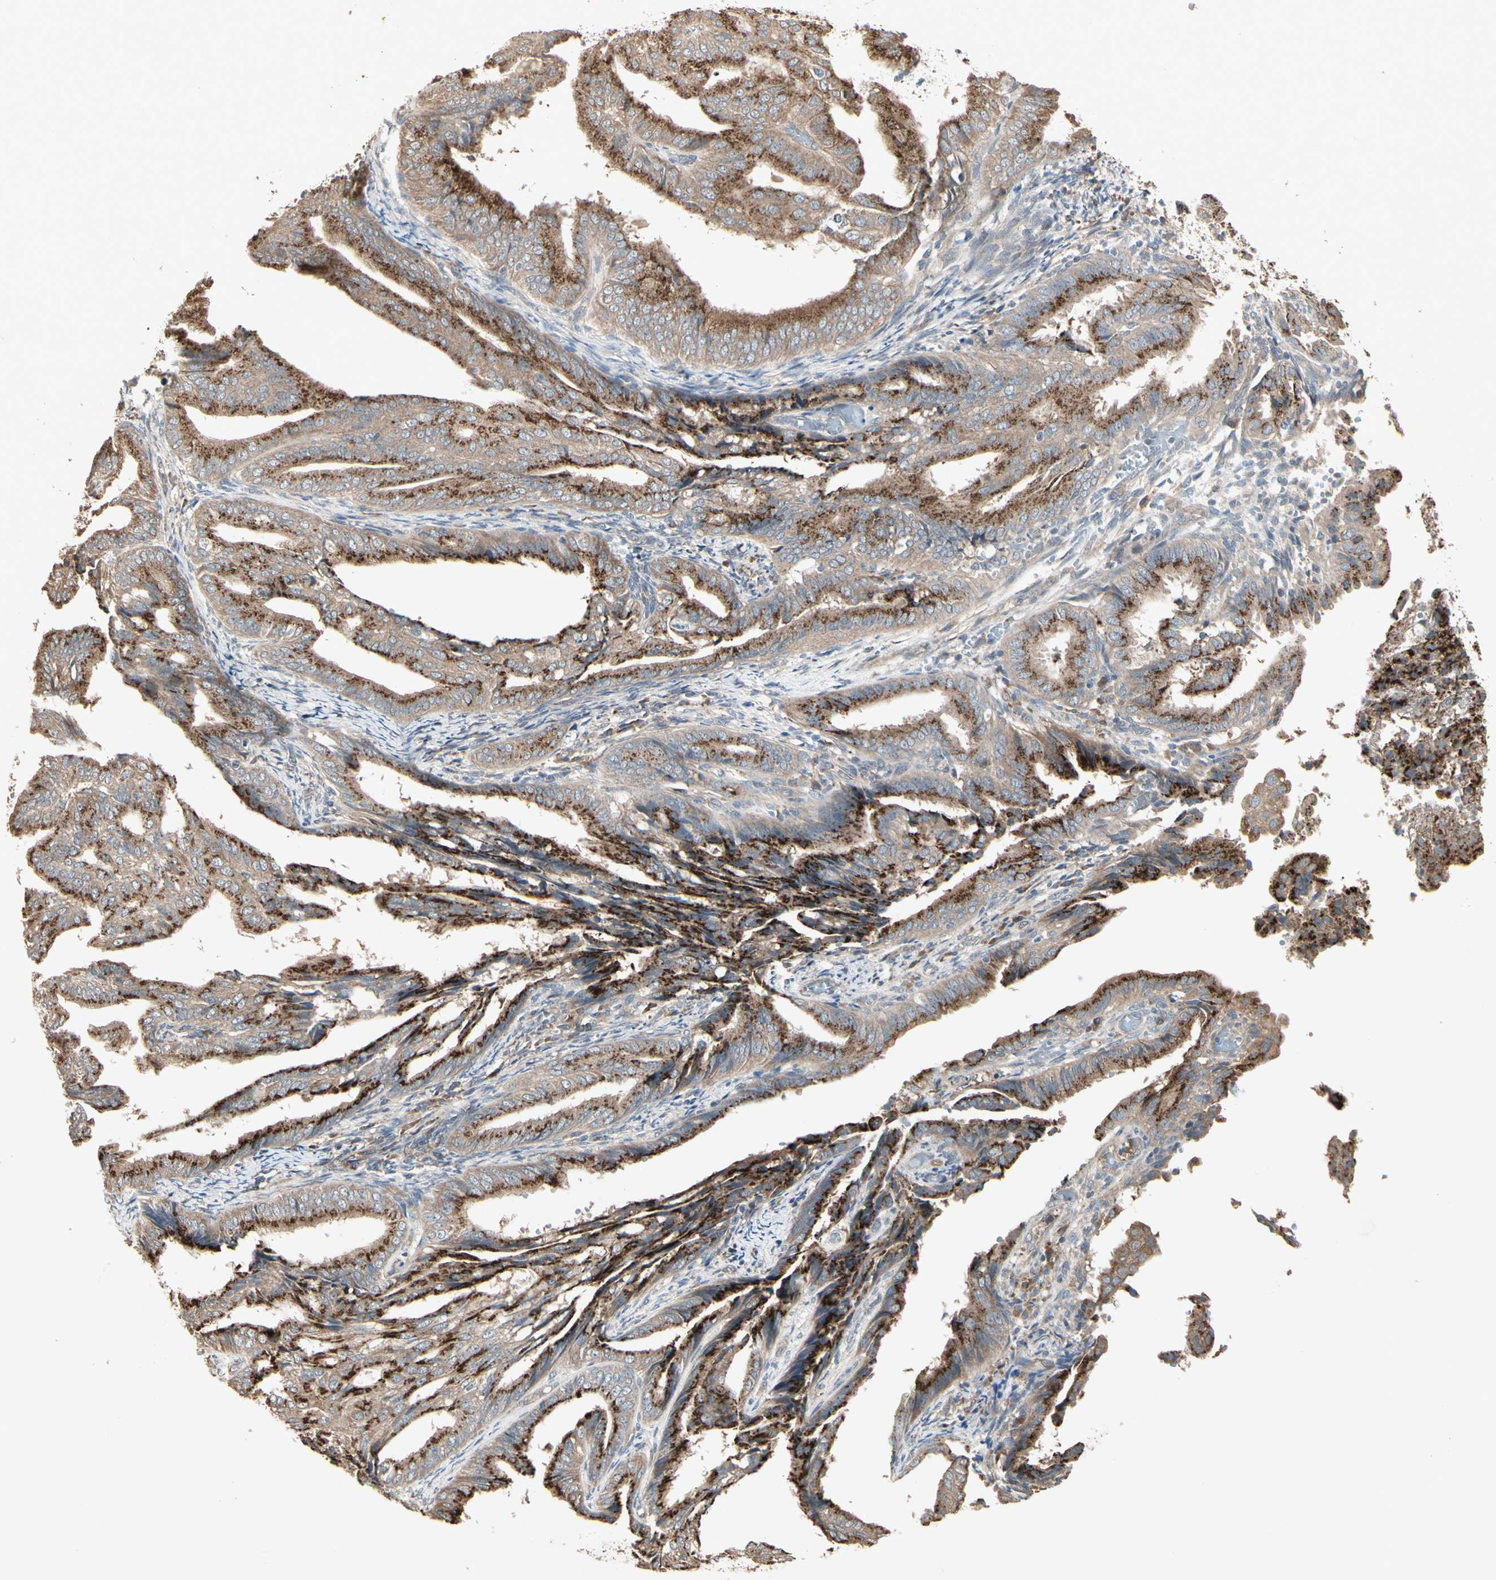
{"staining": {"intensity": "strong", "quantity": ">75%", "location": "cytoplasmic/membranous"}, "tissue": "endometrial cancer", "cell_type": "Tumor cells", "image_type": "cancer", "snomed": [{"axis": "morphology", "description": "Adenocarcinoma, NOS"}, {"axis": "topography", "description": "Endometrium"}], "caption": "A high amount of strong cytoplasmic/membranous expression is present in about >75% of tumor cells in endometrial cancer tissue.", "gene": "GALNT3", "patient": {"sex": "female", "age": 58}}